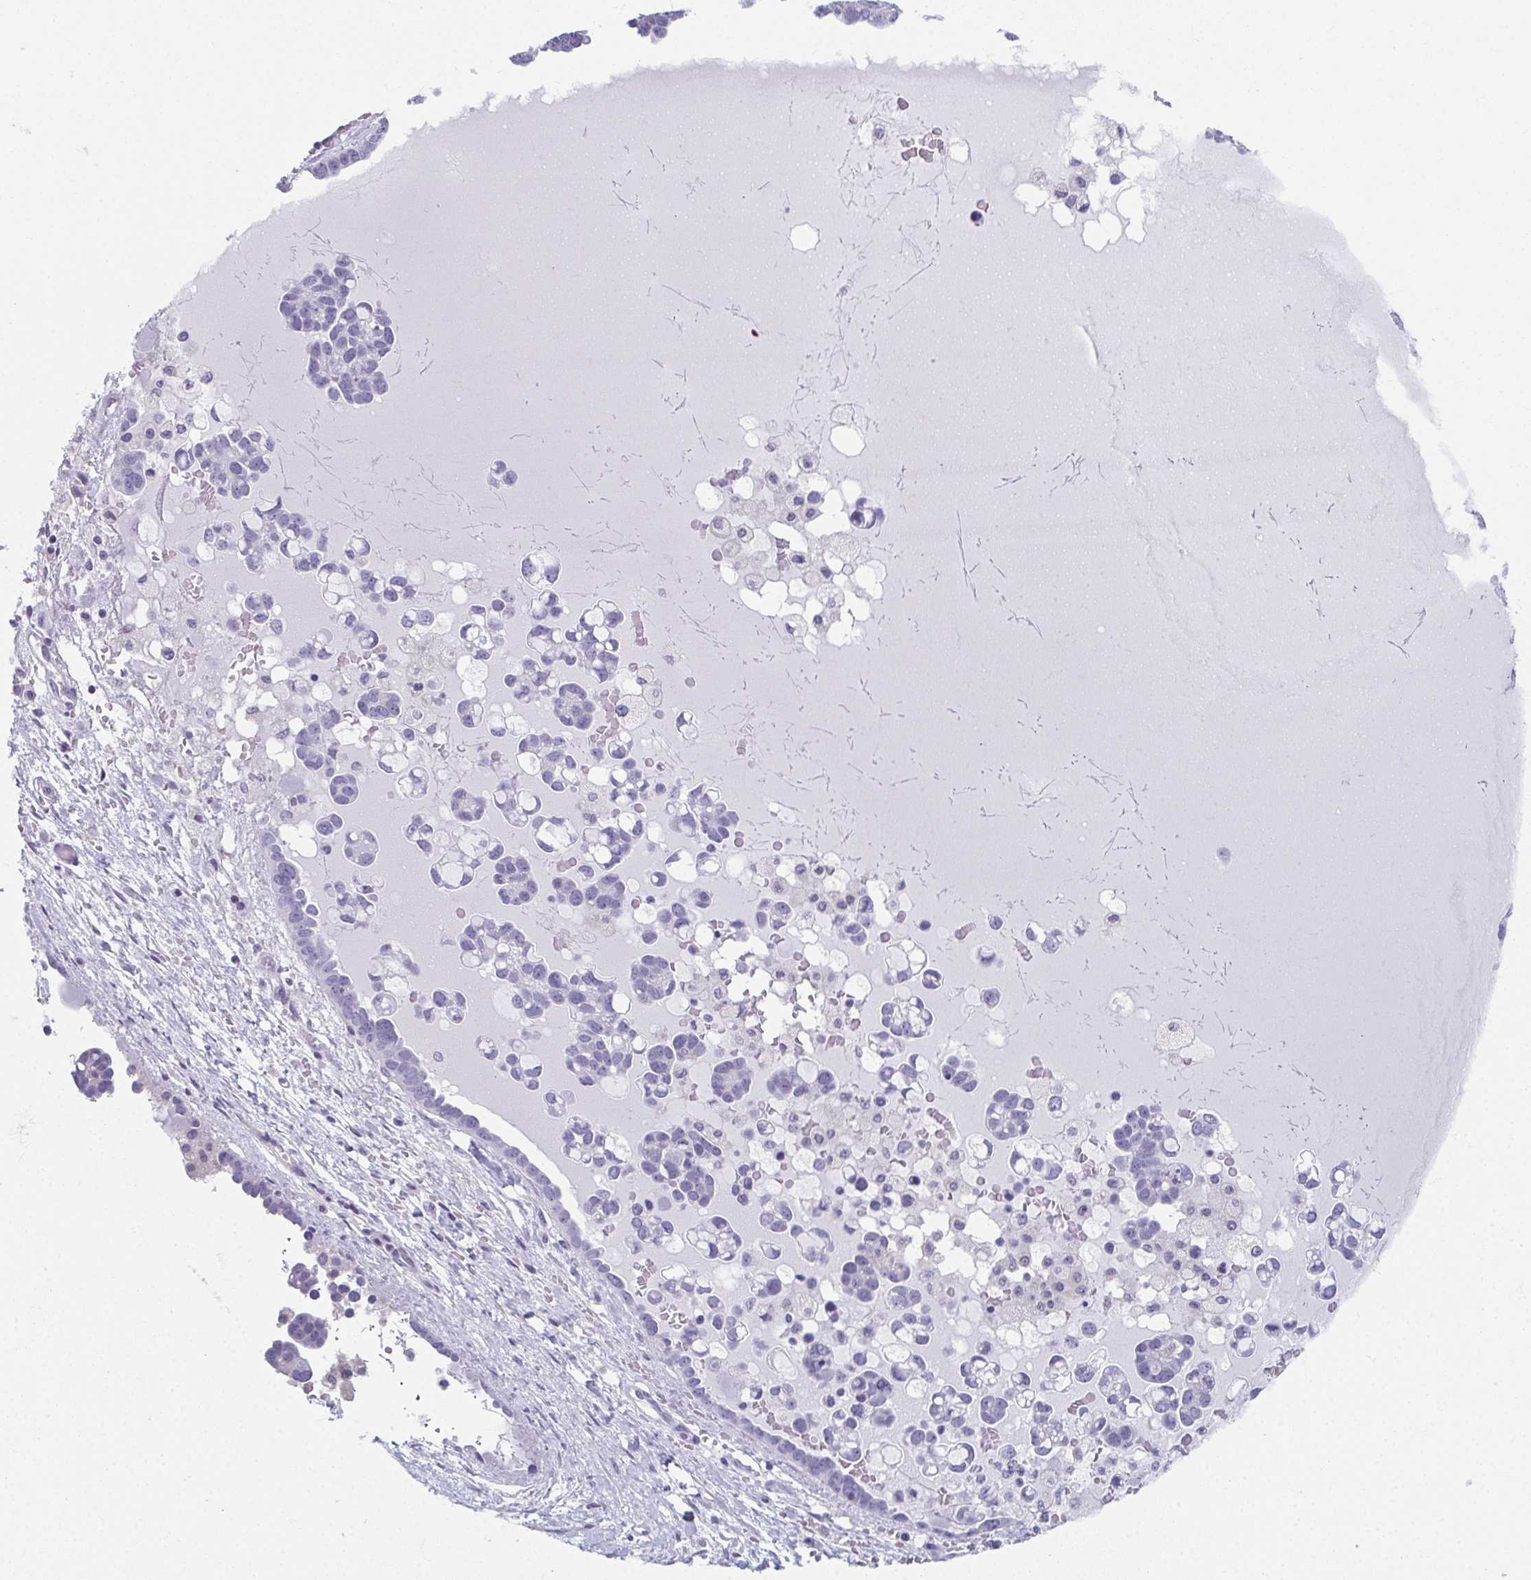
{"staining": {"intensity": "negative", "quantity": "none", "location": "none"}, "tissue": "ovarian cancer", "cell_type": "Tumor cells", "image_type": "cancer", "snomed": [{"axis": "morphology", "description": "Cystadenocarcinoma, serous, NOS"}, {"axis": "topography", "description": "Ovary"}], "caption": "This is an immunohistochemistry micrograph of human ovarian cancer. There is no staining in tumor cells.", "gene": "CAMKV", "patient": {"sex": "female", "age": 54}}